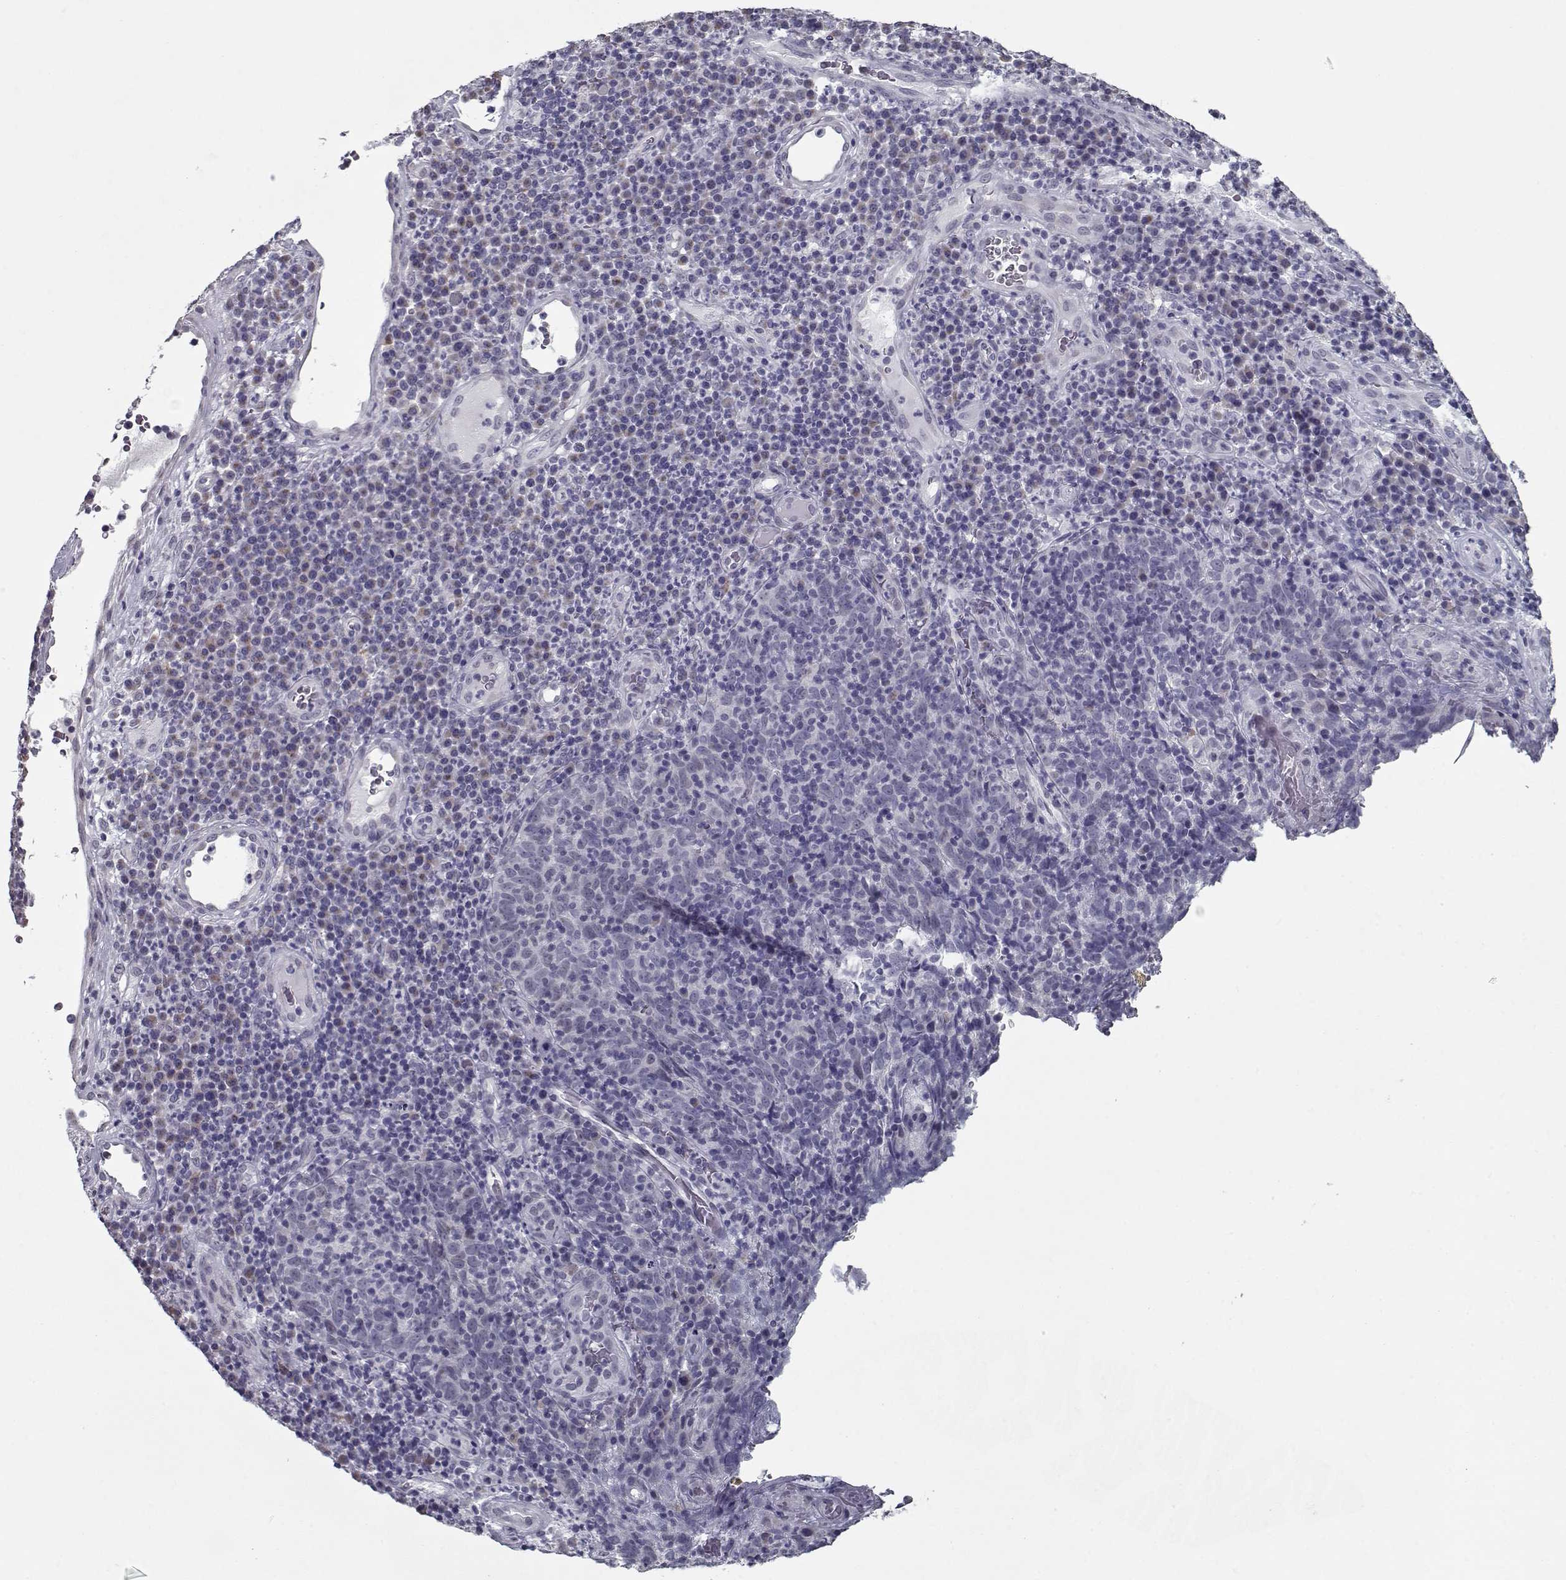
{"staining": {"intensity": "negative", "quantity": "none", "location": "none"}, "tissue": "skin cancer", "cell_type": "Tumor cells", "image_type": "cancer", "snomed": [{"axis": "morphology", "description": "Squamous cell carcinoma, NOS"}, {"axis": "topography", "description": "Skin"}, {"axis": "topography", "description": "Anal"}], "caption": "This histopathology image is of skin cancer (squamous cell carcinoma) stained with IHC to label a protein in brown with the nuclei are counter-stained blue. There is no expression in tumor cells.", "gene": "SEC16B", "patient": {"sex": "female", "age": 51}}